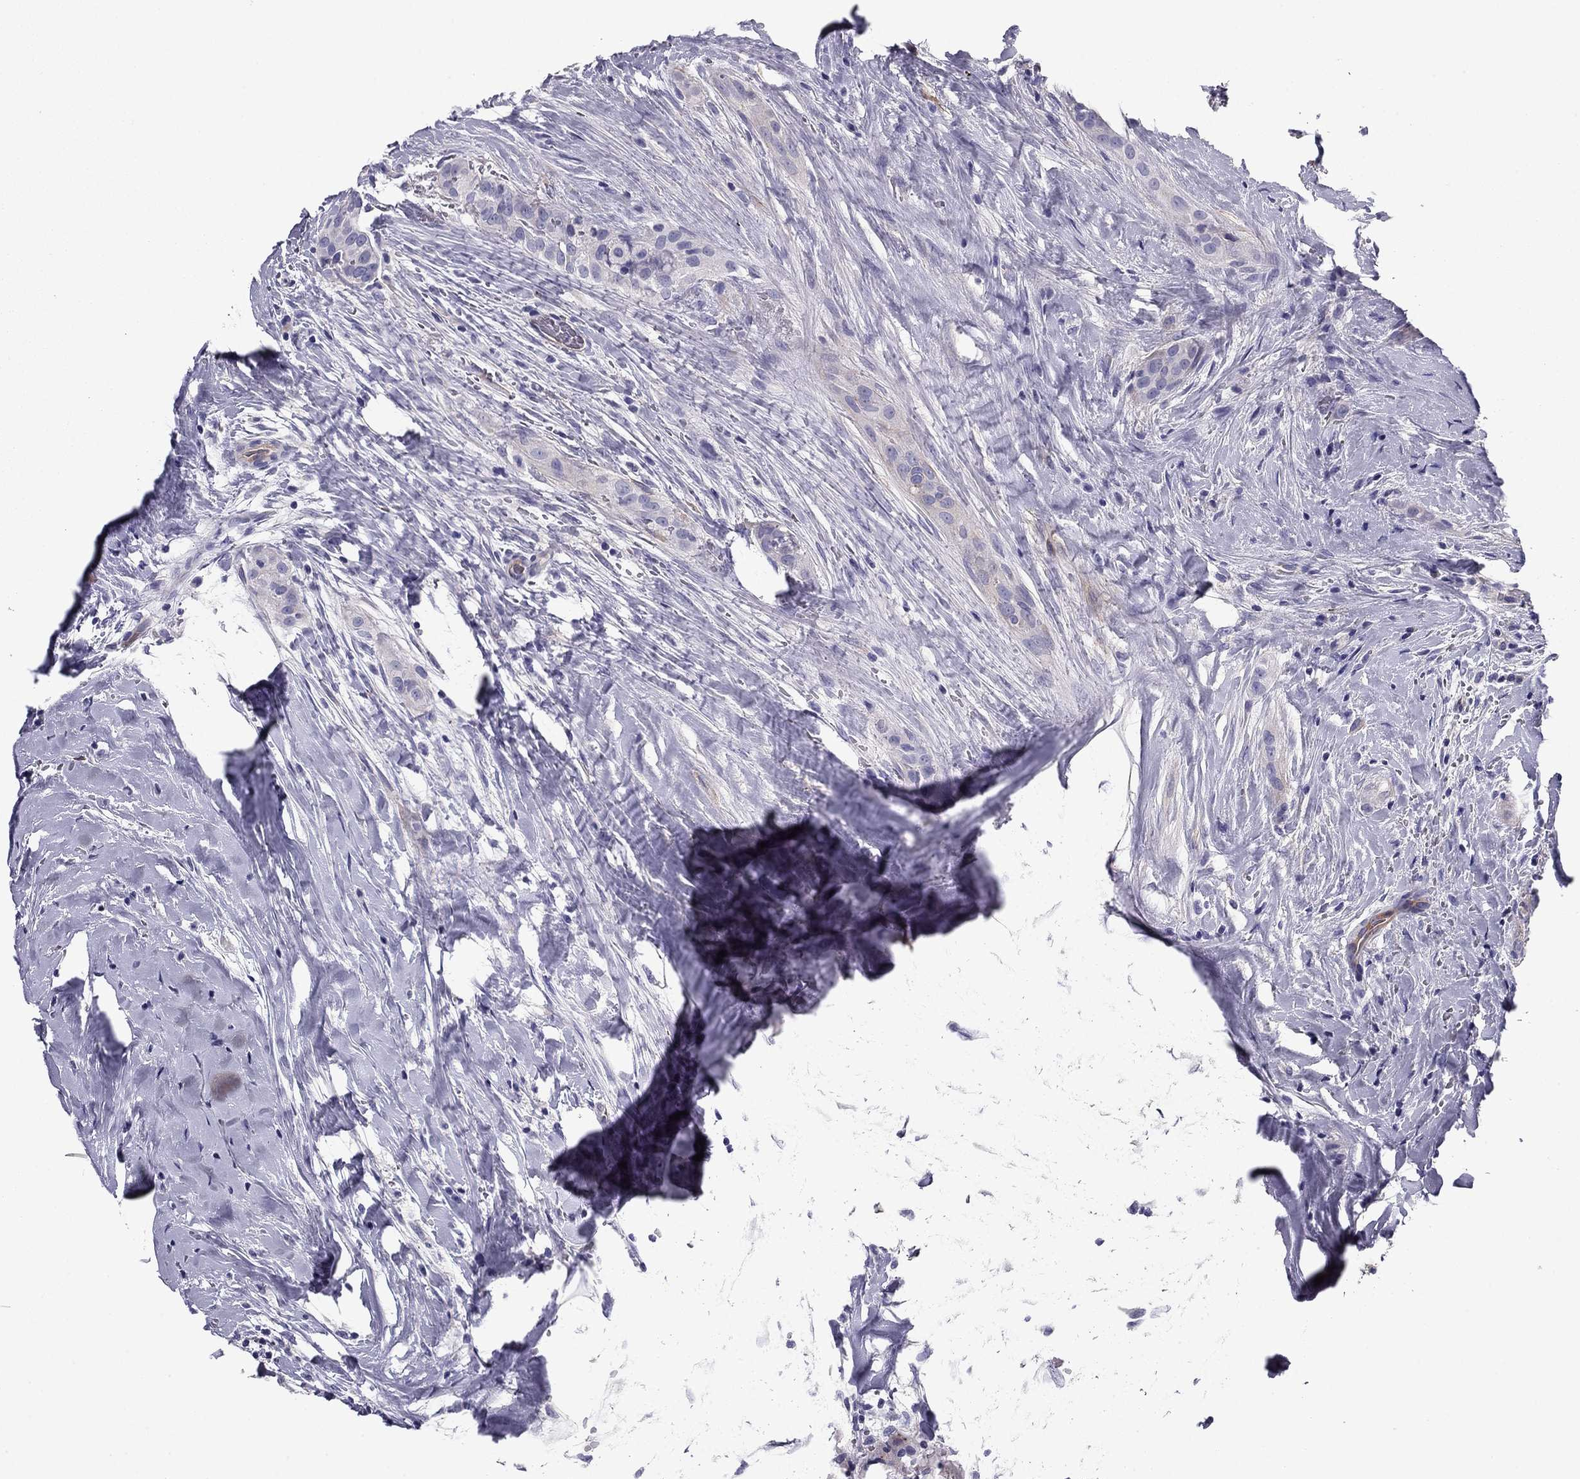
{"staining": {"intensity": "negative", "quantity": "none", "location": "none"}, "tissue": "thyroid cancer", "cell_type": "Tumor cells", "image_type": "cancer", "snomed": [{"axis": "morphology", "description": "Papillary adenocarcinoma, NOS"}, {"axis": "topography", "description": "Thyroid gland"}], "caption": "The histopathology image displays no staining of tumor cells in thyroid cancer.", "gene": "FLNC", "patient": {"sex": "male", "age": 61}}